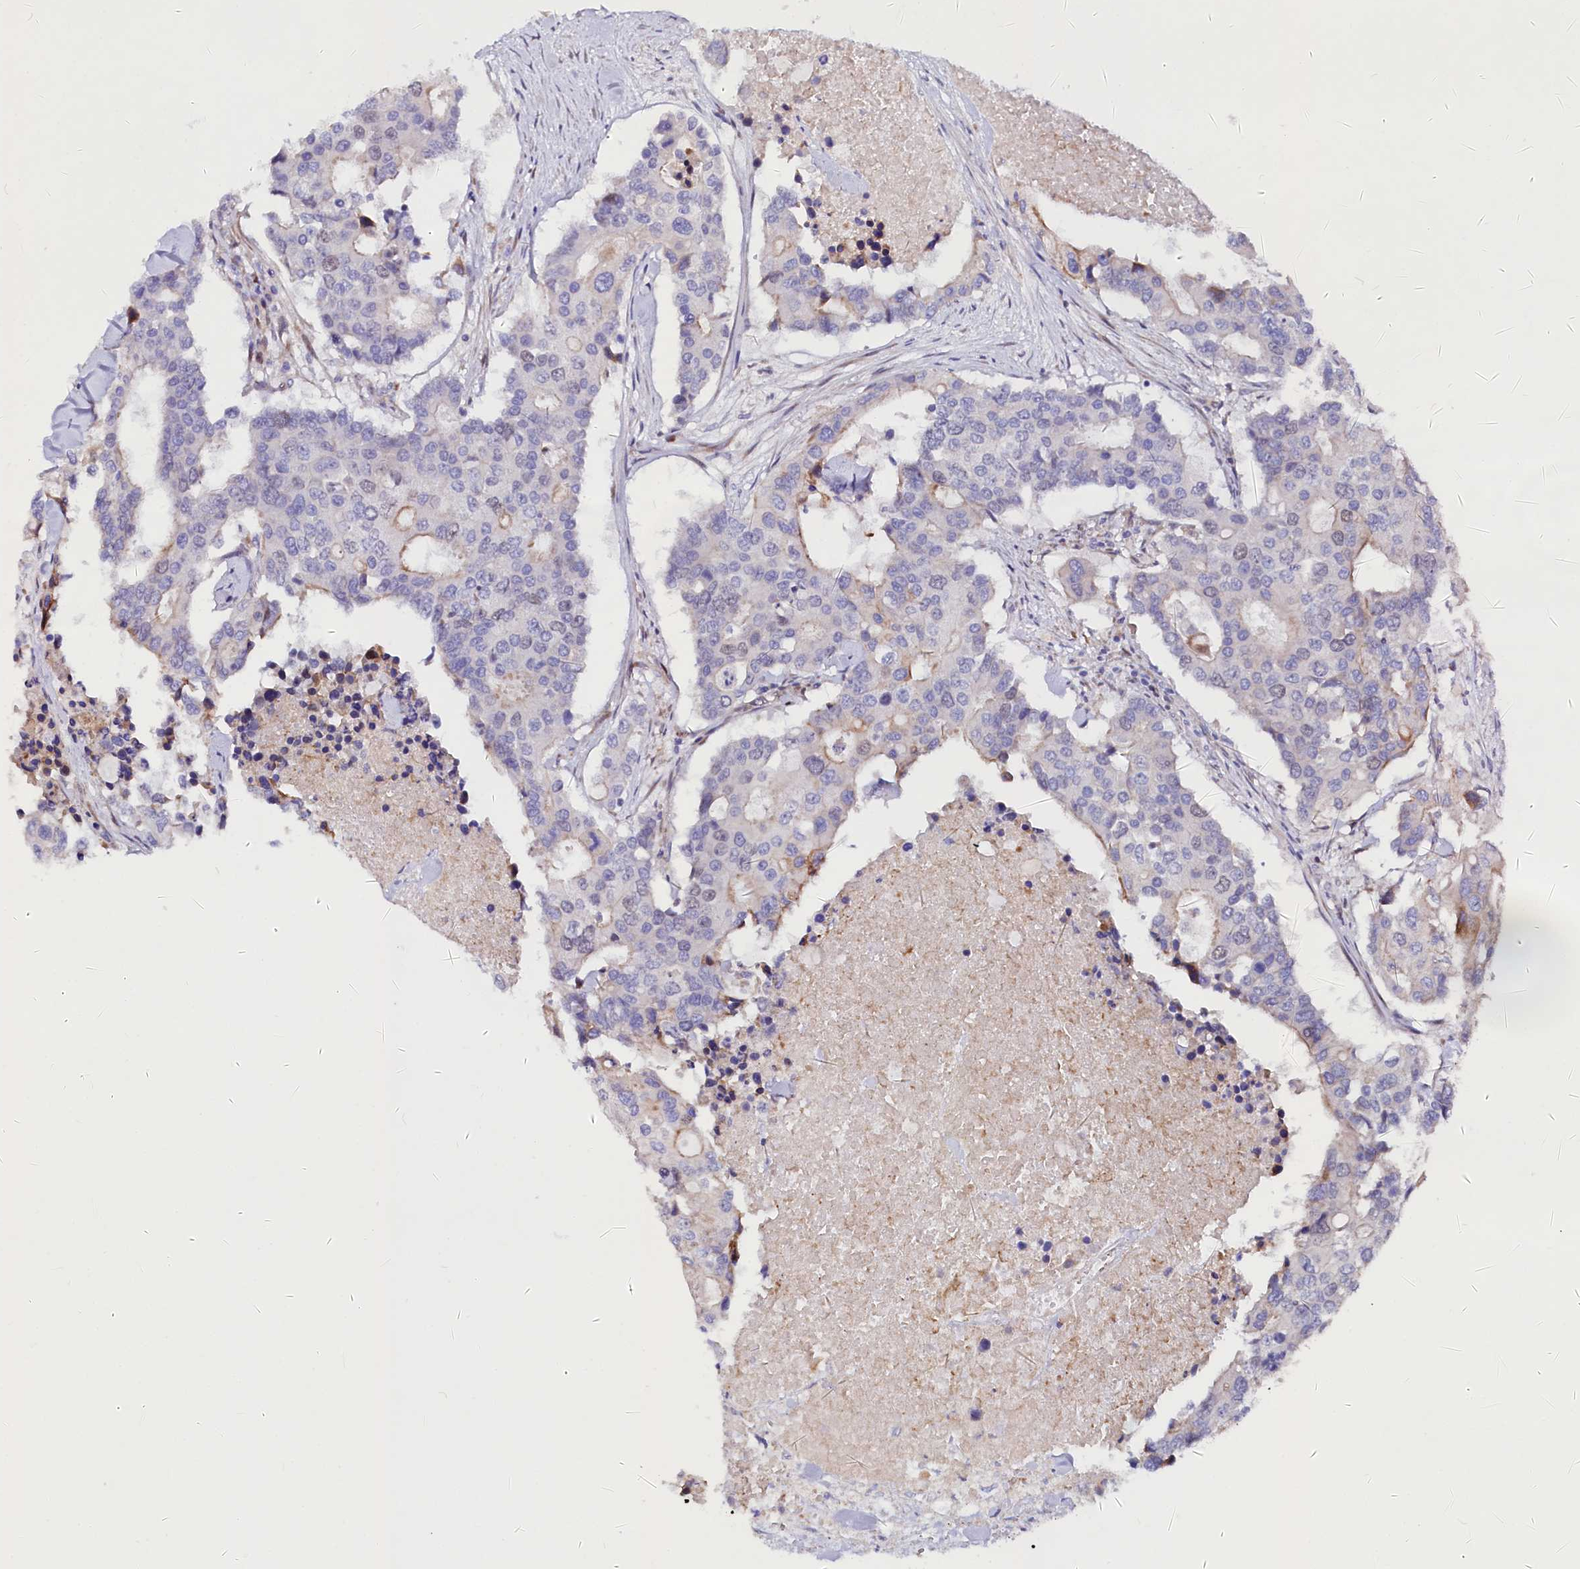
{"staining": {"intensity": "weak", "quantity": "<25%", "location": "cytoplasmic/membranous"}, "tissue": "colorectal cancer", "cell_type": "Tumor cells", "image_type": "cancer", "snomed": [{"axis": "morphology", "description": "Adenocarcinoma, NOS"}, {"axis": "topography", "description": "Colon"}], "caption": "DAB immunohistochemical staining of human adenocarcinoma (colorectal) displays no significant staining in tumor cells. The staining was performed using DAB to visualize the protein expression in brown, while the nuclei were stained in blue with hematoxylin (Magnification: 20x).", "gene": "WNT8A", "patient": {"sex": "male", "age": 77}}